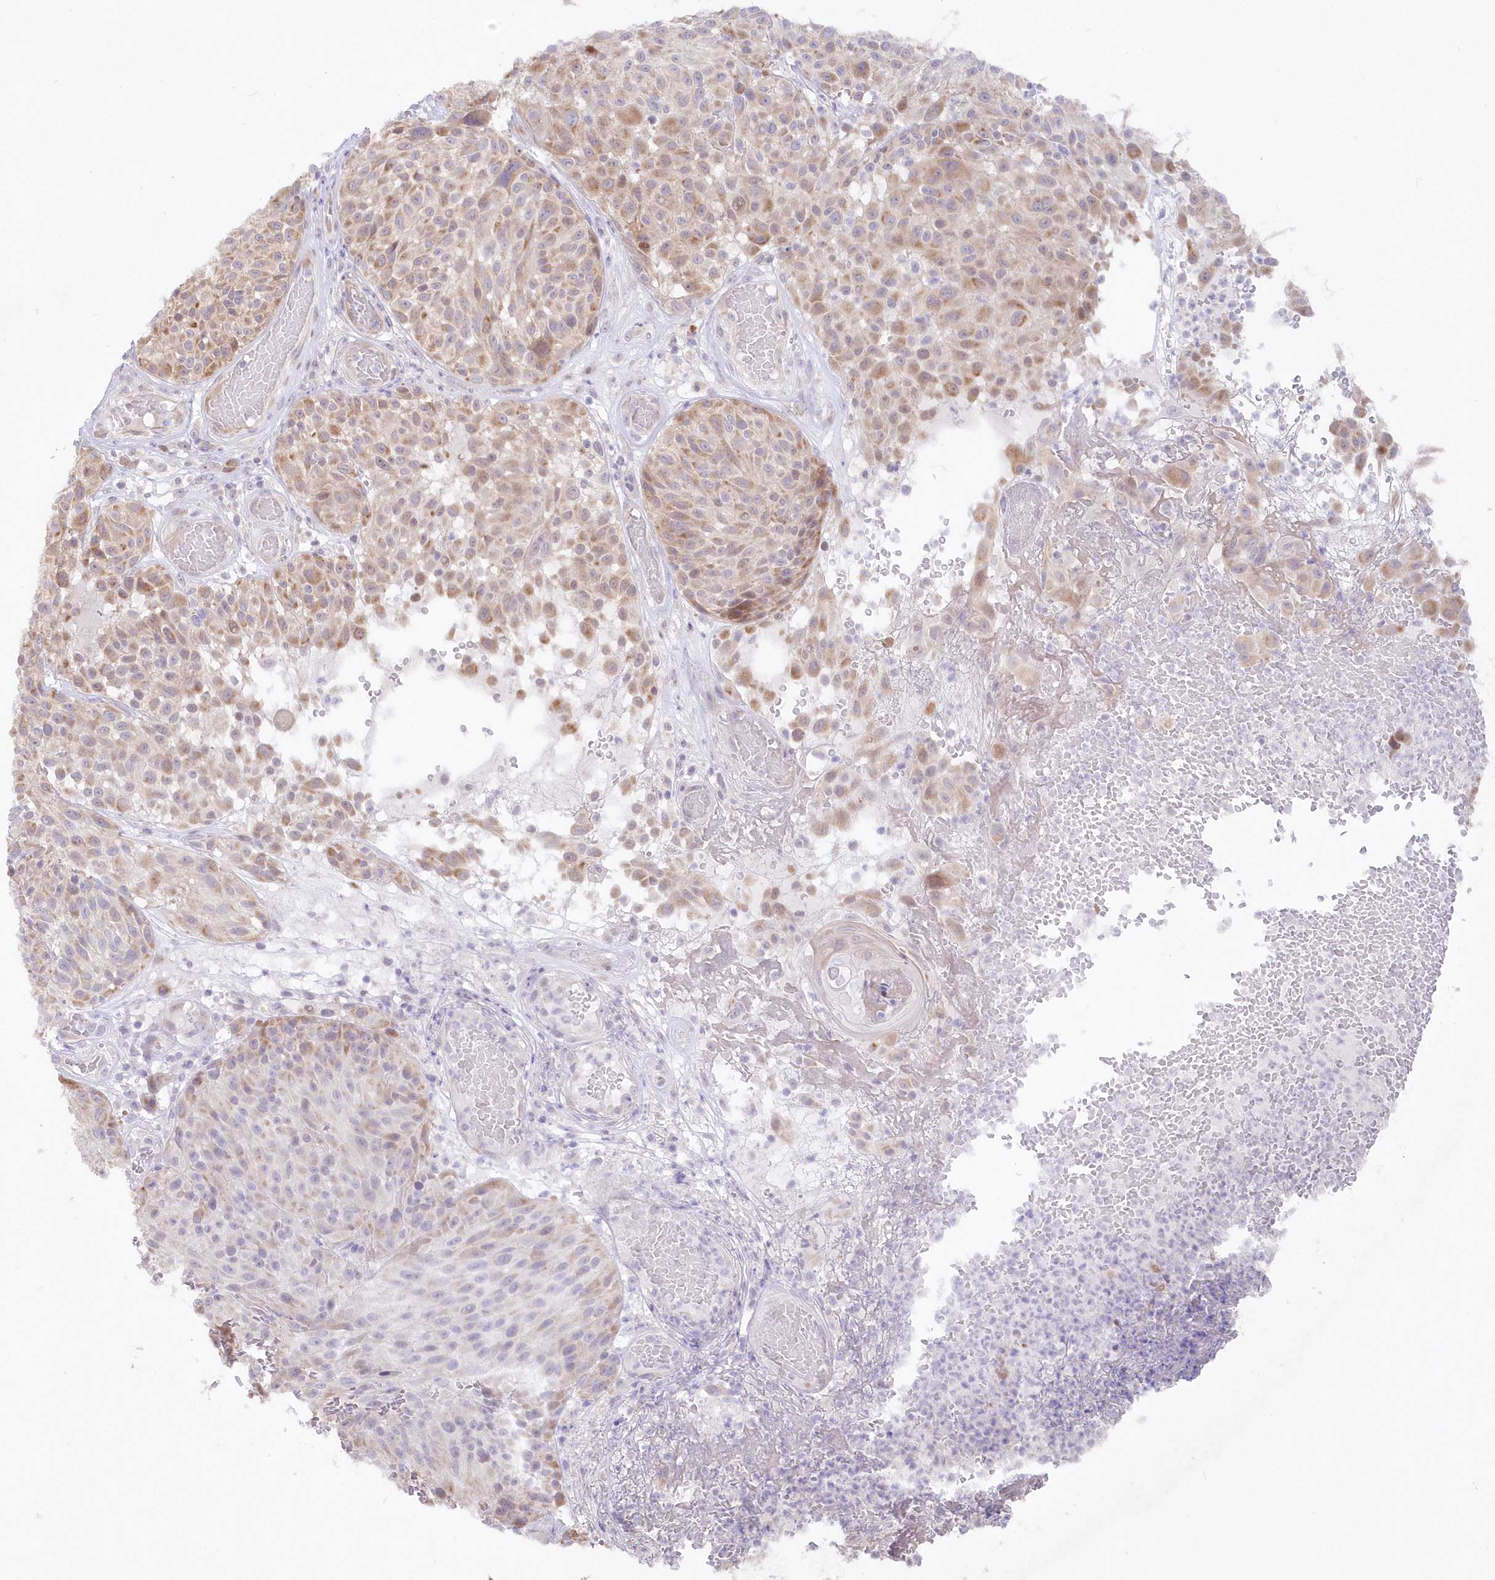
{"staining": {"intensity": "strong", "quantity": "25%-75%", "location": "cytoplasmic/membranous,nuclear"}, "tissue": "melanoma", "cell_type": "Tumor cells", "image_type": "cancer", "snomed": [{"axis": "morphology", "description": "Malignant melanoma, NOS"}, {"axis": "topography", "description": "Skin"}], "caption": "This is an image of IHC staining of melanoma, which shows strong positivity in the cytoplasmic/membranous and nuclear of tumor cells.", "gene": "SERINC1", "patient": {"sex": "male", "age": 83}}